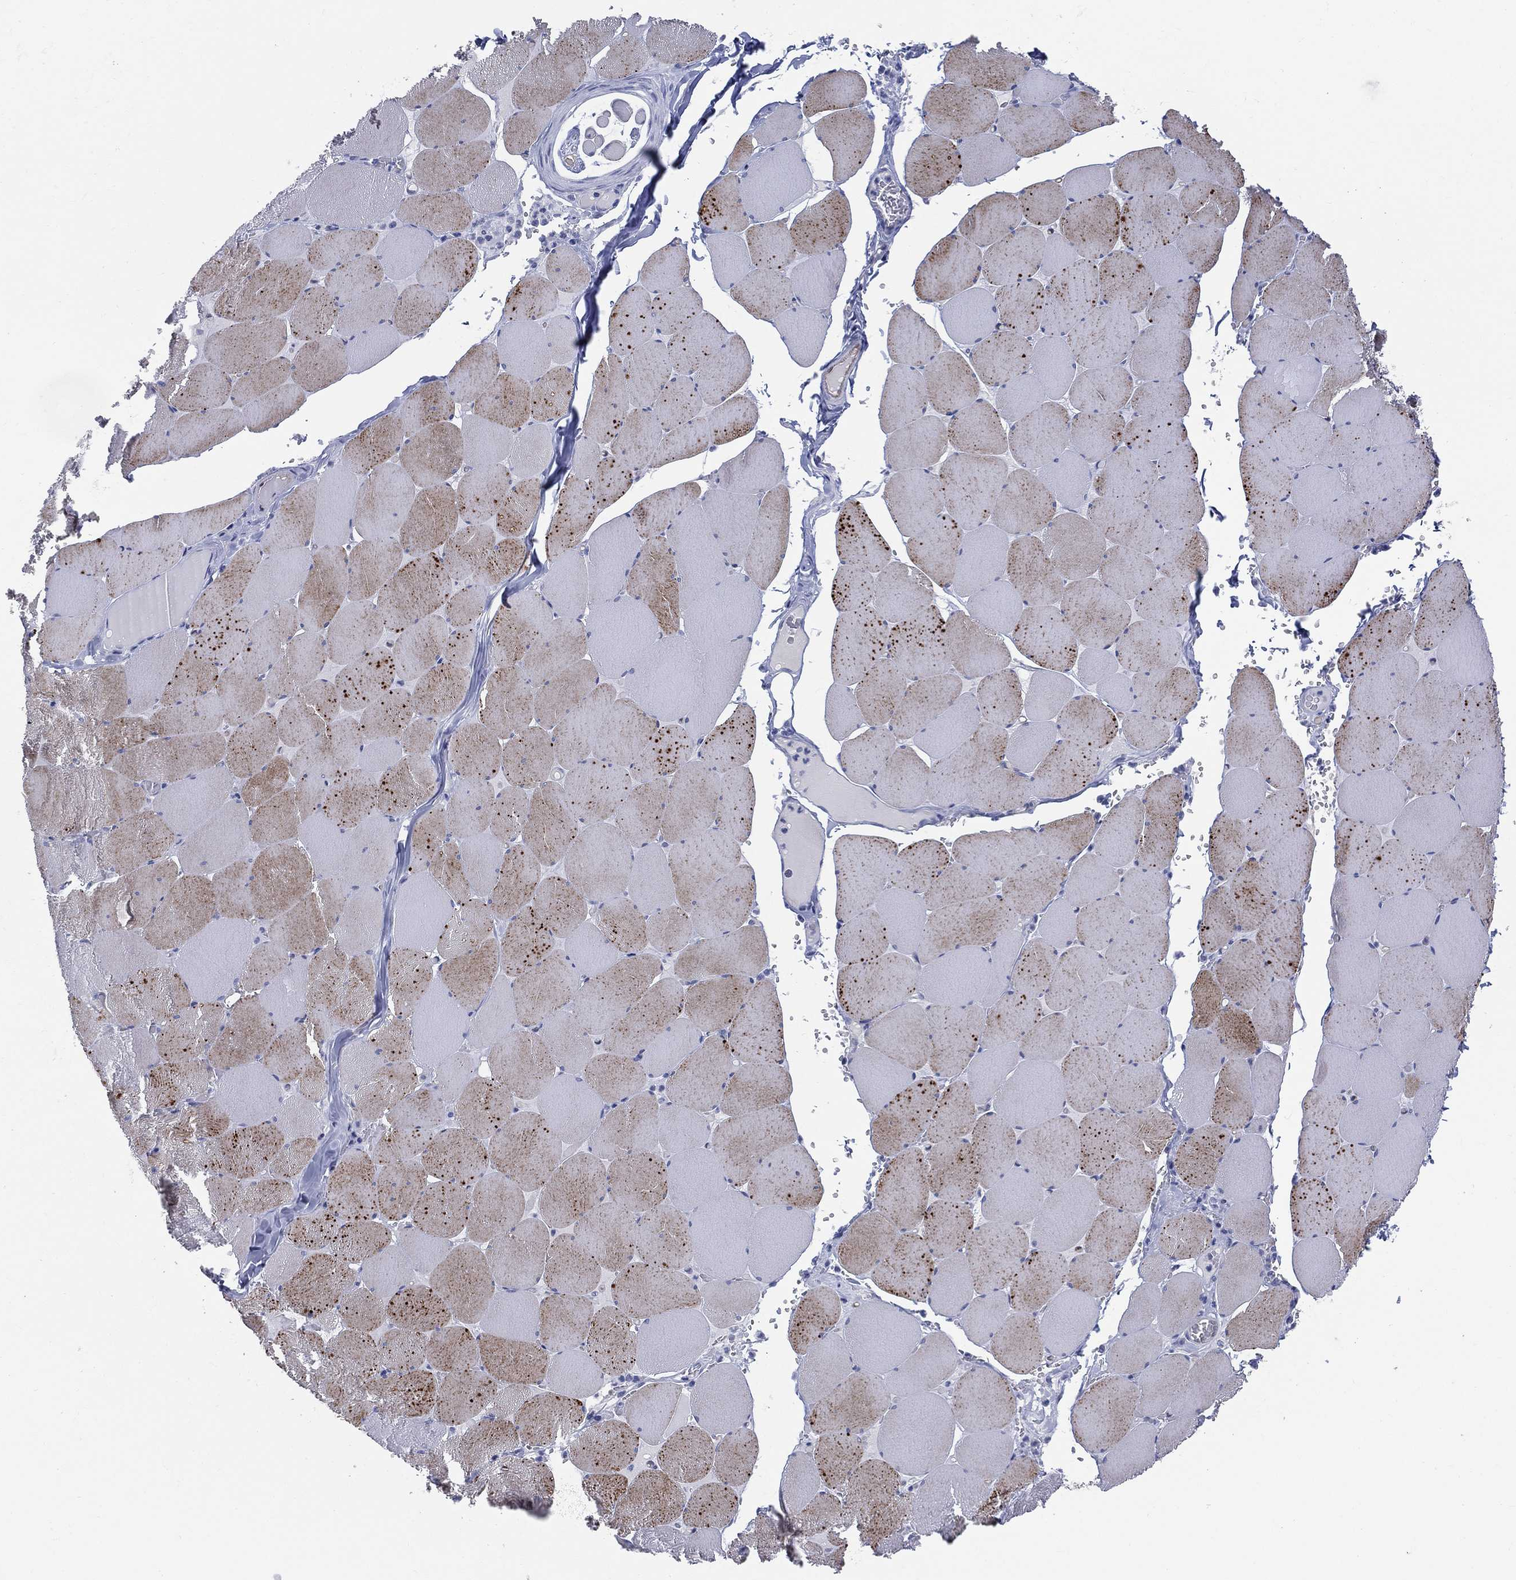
{"staining": {"intensity": "moderate", "quantity": "<25%", "location": "cytoplasmic/membranous"}, "tissue": "skeletal muscle", "cell_type": "Myocytes", "image_type": "normal", "snomed": [{"axis": "morphology", "description": "Normal tissue, NOS"}, {"axis": "morphology", "description": "Malignant melanoma, Metastatic site"}, {"axis": "topography", "description": "Skeletal muscle"}], "caption": "Protein analysis of benign skeletal muscle shows moderate cytoplasmic/membranous positivity in approximately <25% of myocytes. (DAB (3,3'-diaminobenzidine) = brown stain, brightfield microscopy at high magnification).", "gene": "C5orf46", "patient": {"sex": "male", "age": 50}}